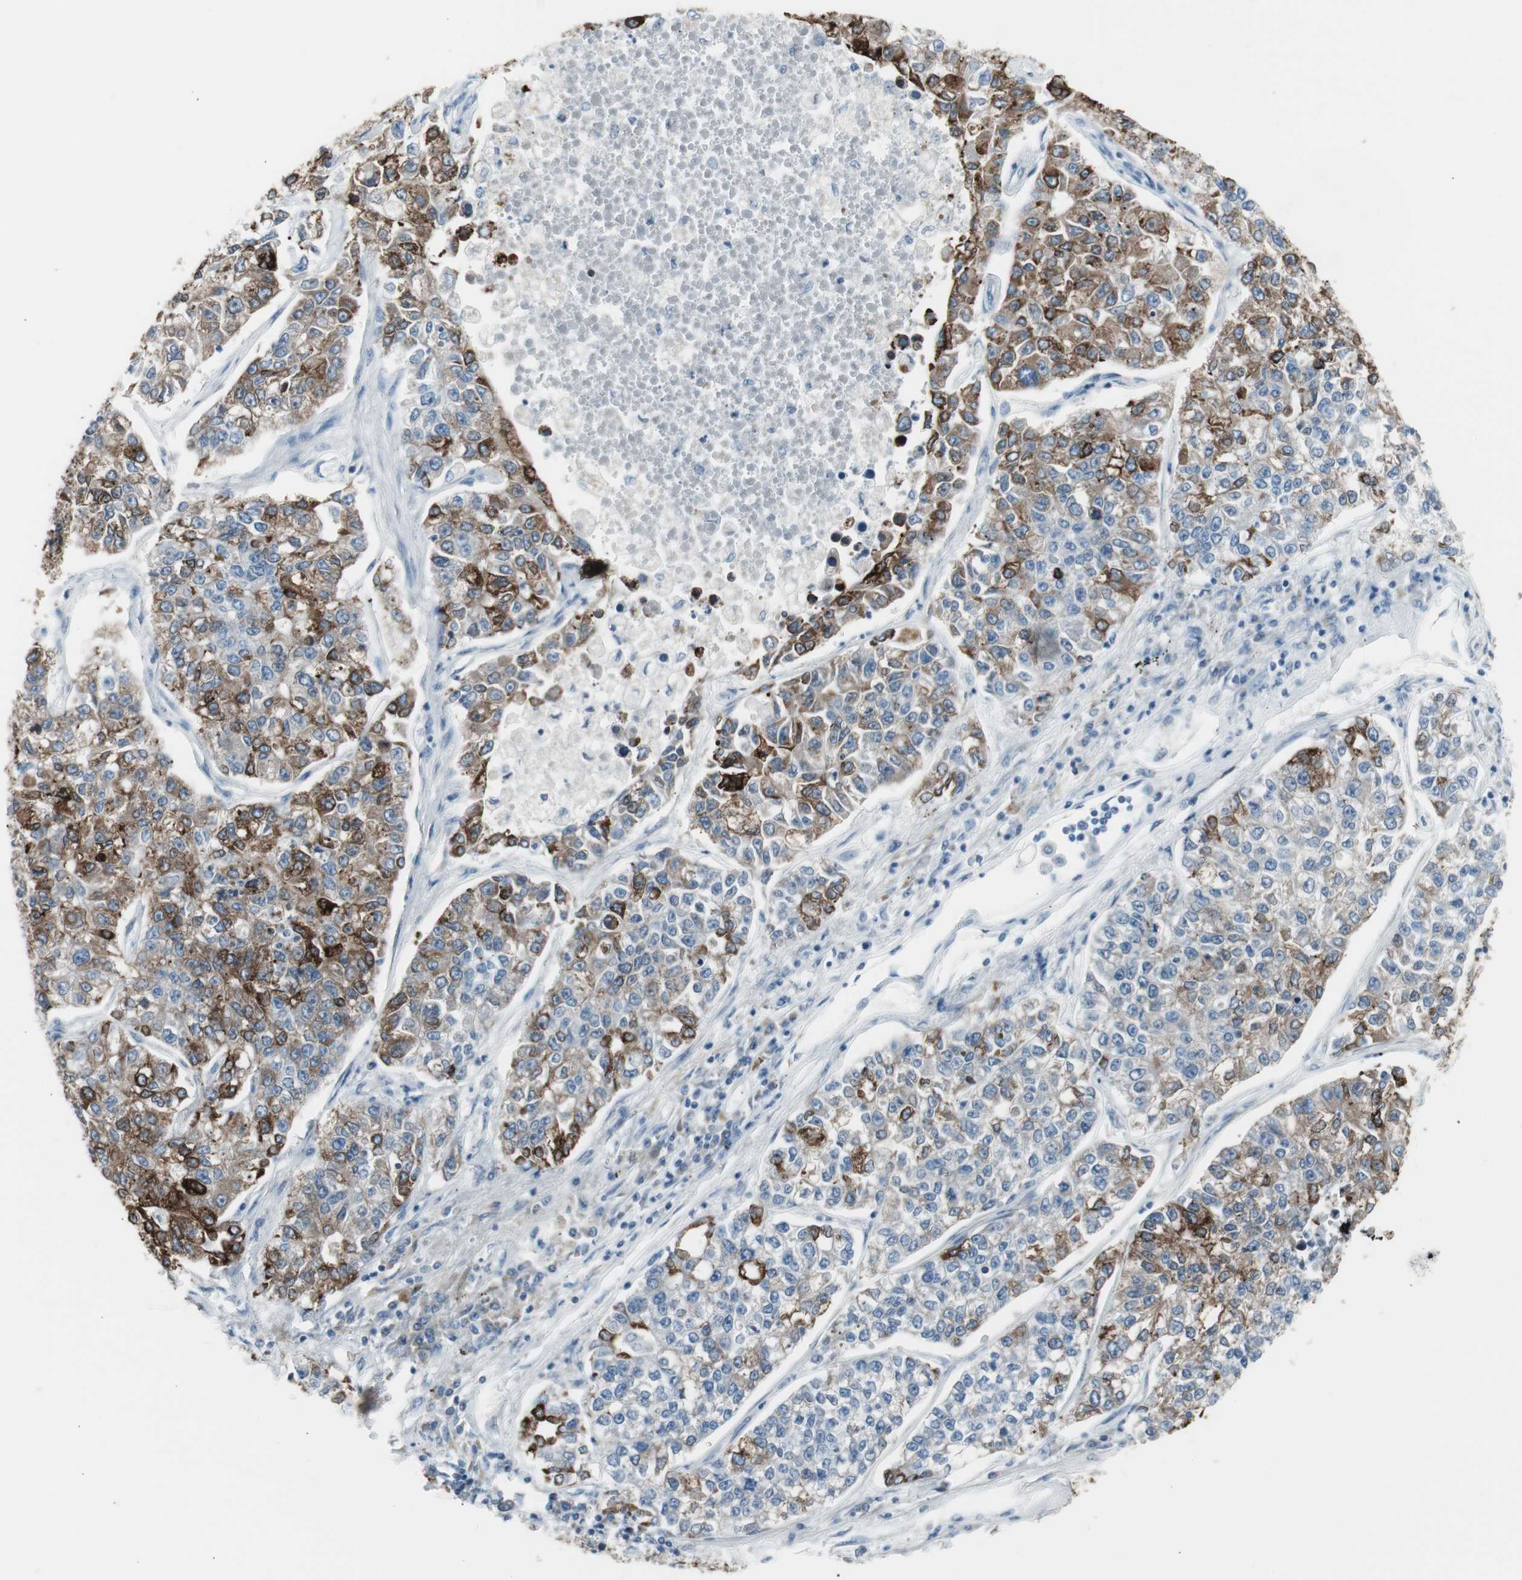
{"staining": {"intensity": "strong", "quantity": "25%-75%", "location": "cytoplasmic/membranous"}, "tissue": "lung cancer", "cell_type": "Tumor cells", "image_type": "cancer", "snomed": [{"axis": "morphology", "description": "Adenocarcinoma, NOS"}, {"axis": "topography", "description": "Lung"}], "caption": "The immunohistochemical stain labels strong cytoplasmic/membranous expression in tumor cells of lung cancer tissue. The staining is performed using DAB brown chromogen to label protein expression. The nuclei are counter-stained blue using hematoxylin.", "gene": "AGR2", "patient": {"sex": "male", "age": 49}}